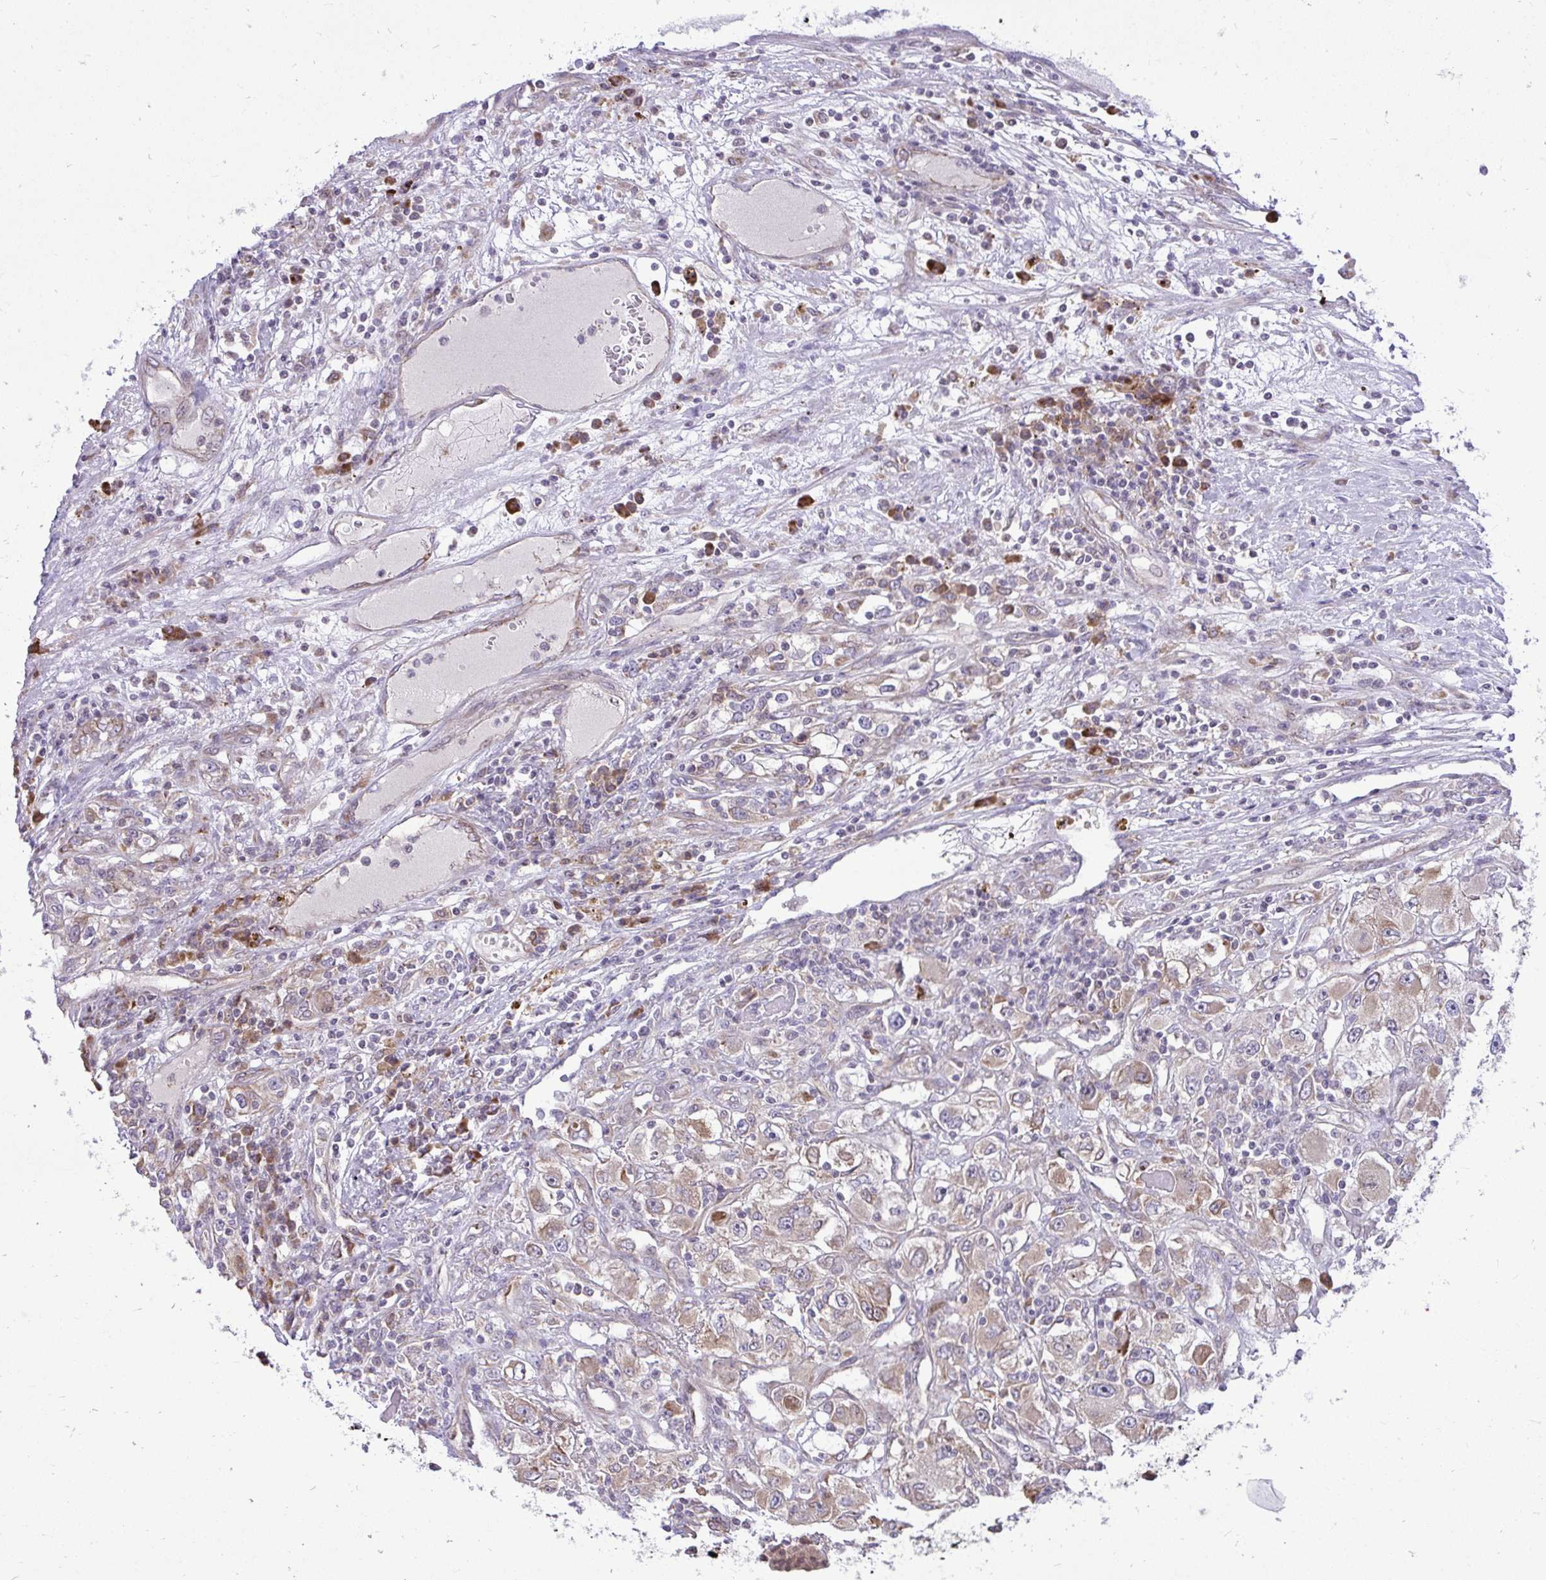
{"staining": {"intensity": "moderate", "quantity": "25%-75%", "location": "cytoplasmic/membranous"}, "tissue": "renal cancer", "cell_type": "Tumor cells", "image_type": "cancer", "snomed": [{"axis": "morphology", "description": "Adenocarcinoma, NOS"}, {"axis": "topography", "description": "Kidney"}], "caption": "A photomicrograph showing moderate cytoplasmic/membranous positivity in approximately 25%-75% of tumor cells in renal adenocarcinoma, as visualized by brown immunohistochemical staining.", "gene": "METTL9", "patient": {"sex": "female", "age": 52}}